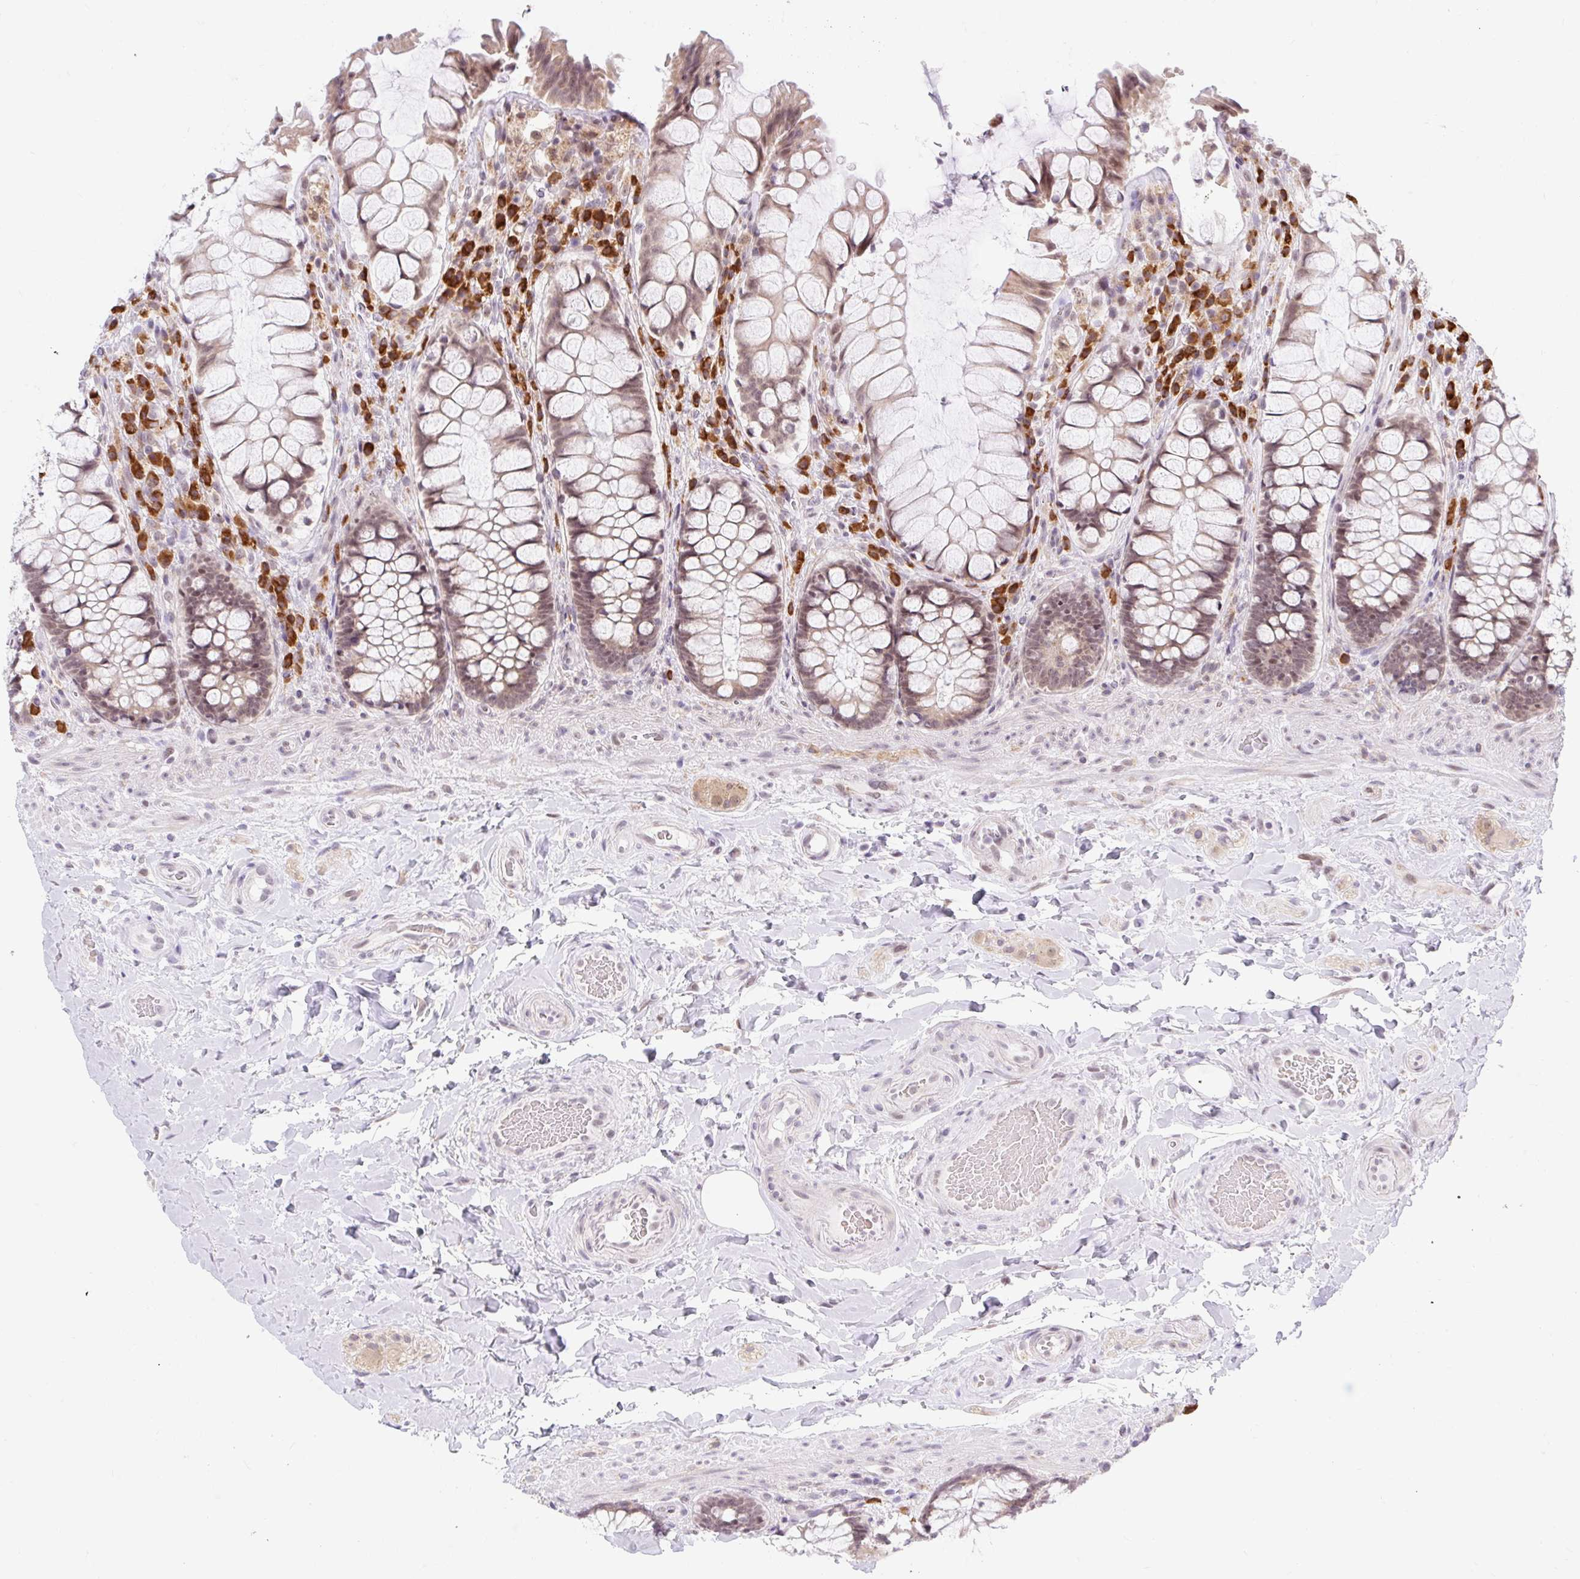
{"staining": {"intensity": "weak", "quantity": "<25%", "location": "cytoplasmic/membranous"}, "tissue": "rectum", "cell_type": "Glandular cells", "image_type": "normal", "snomed": [{"axis": "morphology", "description": "Normal tissue, NOS"}, {"axis": "topography", "description": "Rectum"}], "caption": "This is a histopathology image of immunohistochemistry staining of unremarkable rectum, which shows no expression in glandular cells.", "gene": "SRSF10", "patient": {"sex": "female", "age": 58}}